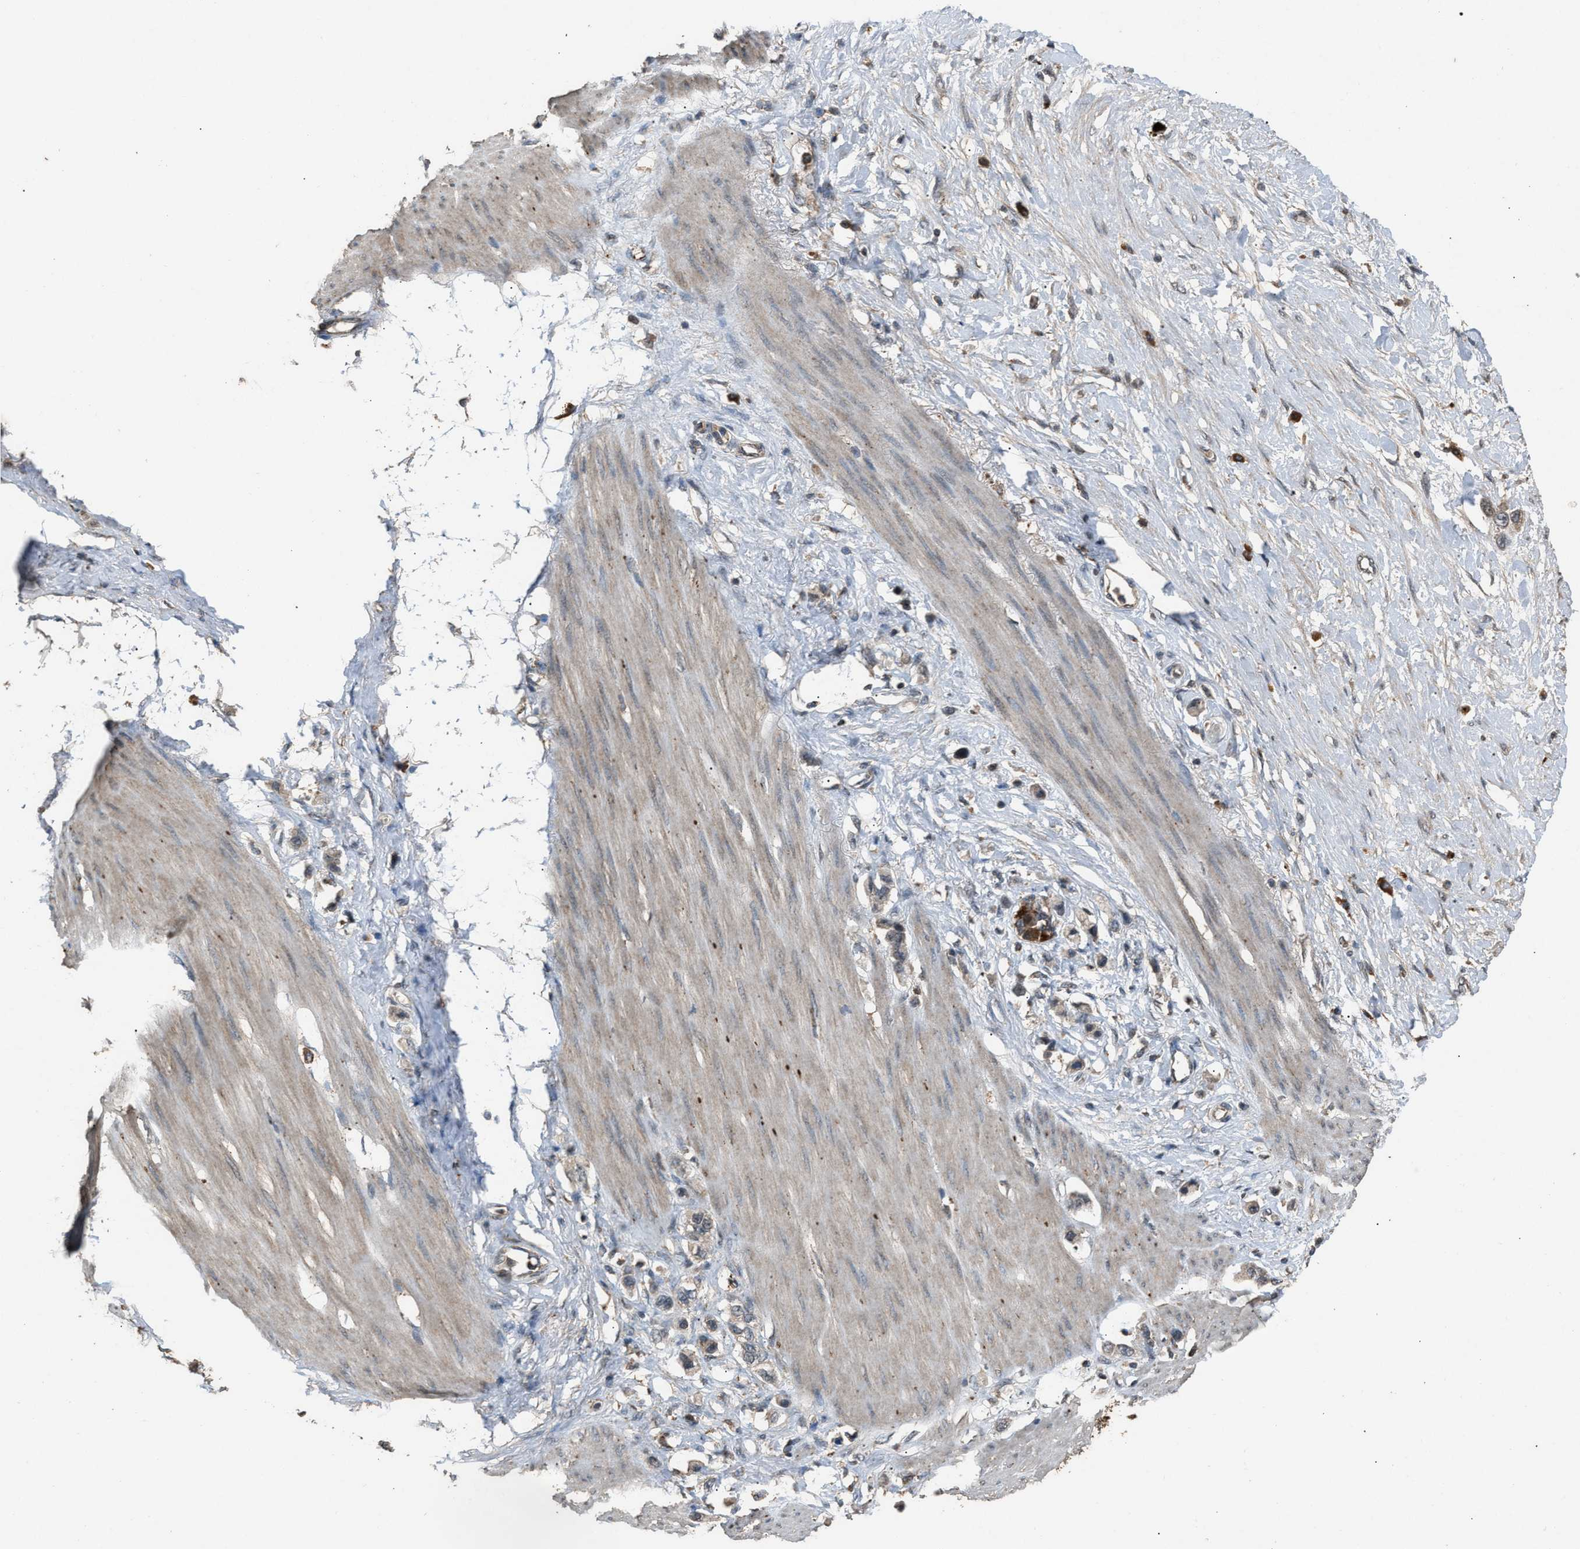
{"staining": {"intensity": "moderate", "quantity": ">75%", "location": "cytoplasmic/membranous"}, "tissue": "stomach cancer", "cell_type": "Tumor cells", "image_type": "cancer", "snomed": [{"axis": "morphology", "description": "Adenocarcinoma, NOS"}, {"axis": "topography", "description": "Stomach"}], "caption": "Brown immunohistochemical staining in human stomach cancer exhibits moderate cytoplasmic/membranous expression in about >75% of tumor cells.", "gene": "PSMD1", "patient": {"sex": "female", "age": 65}}